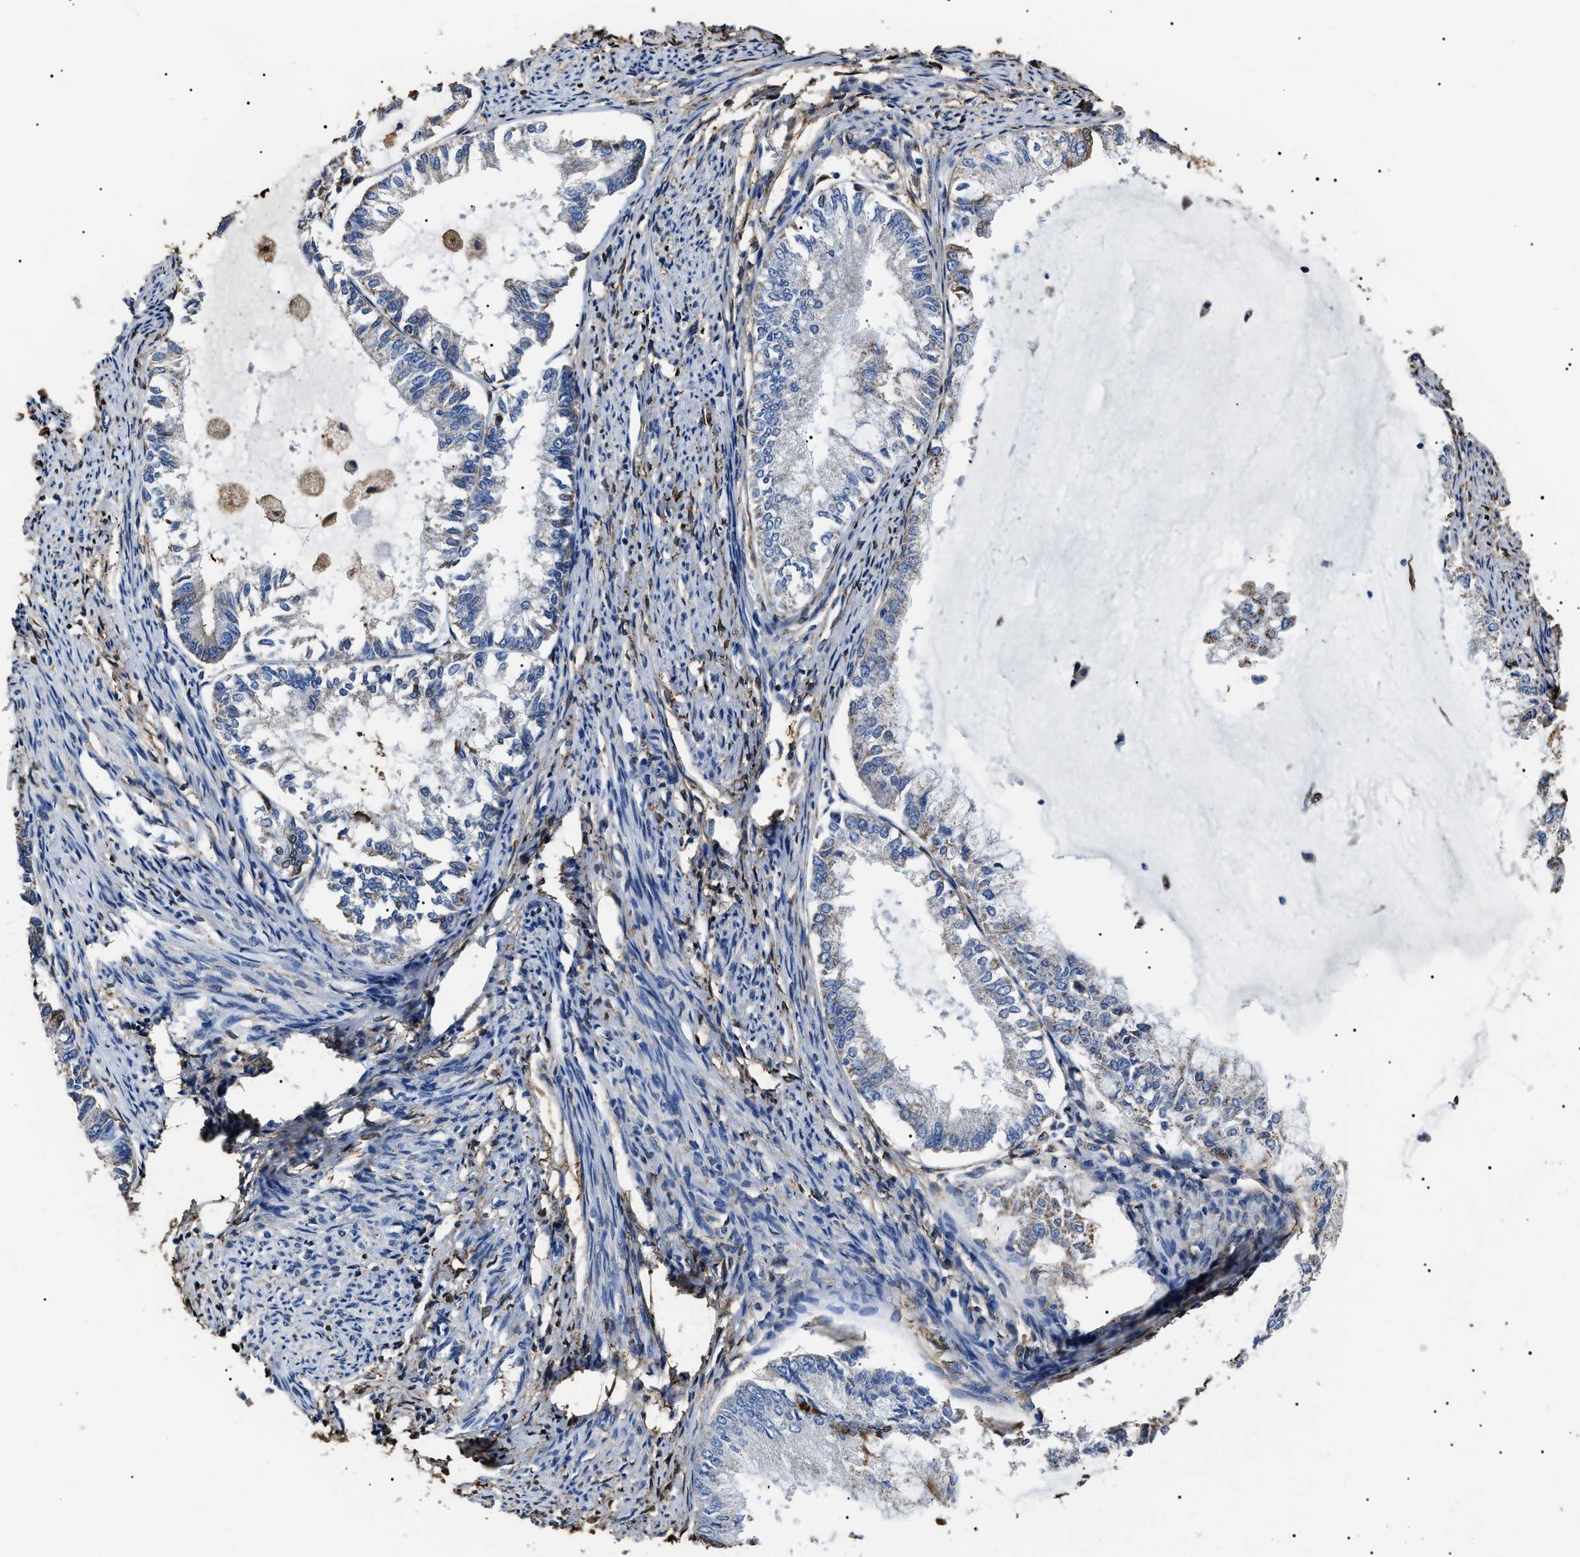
{"staining": {"intensity": "moderate", "quantity": "<25%", "location": "cytoplasmic/membranous"}, "tissue": "endometrial cancer", "cell_type": "Tumor cells", "image_type": "cancer", "snomed": [{"axis": "morphology", "description": "Adenocarcinoma, NOS"}, {"axis": "topography", "description": "Endometrium"}], "caption": "This is an image of immunohistochemistry staining of endometrial adenocarcinoma, which shows moderate expression in the cytoplasmic/membranous of tumor cells.", "gene": "ALDH1A1", "patient": {"sex": "female", "age": 86}}